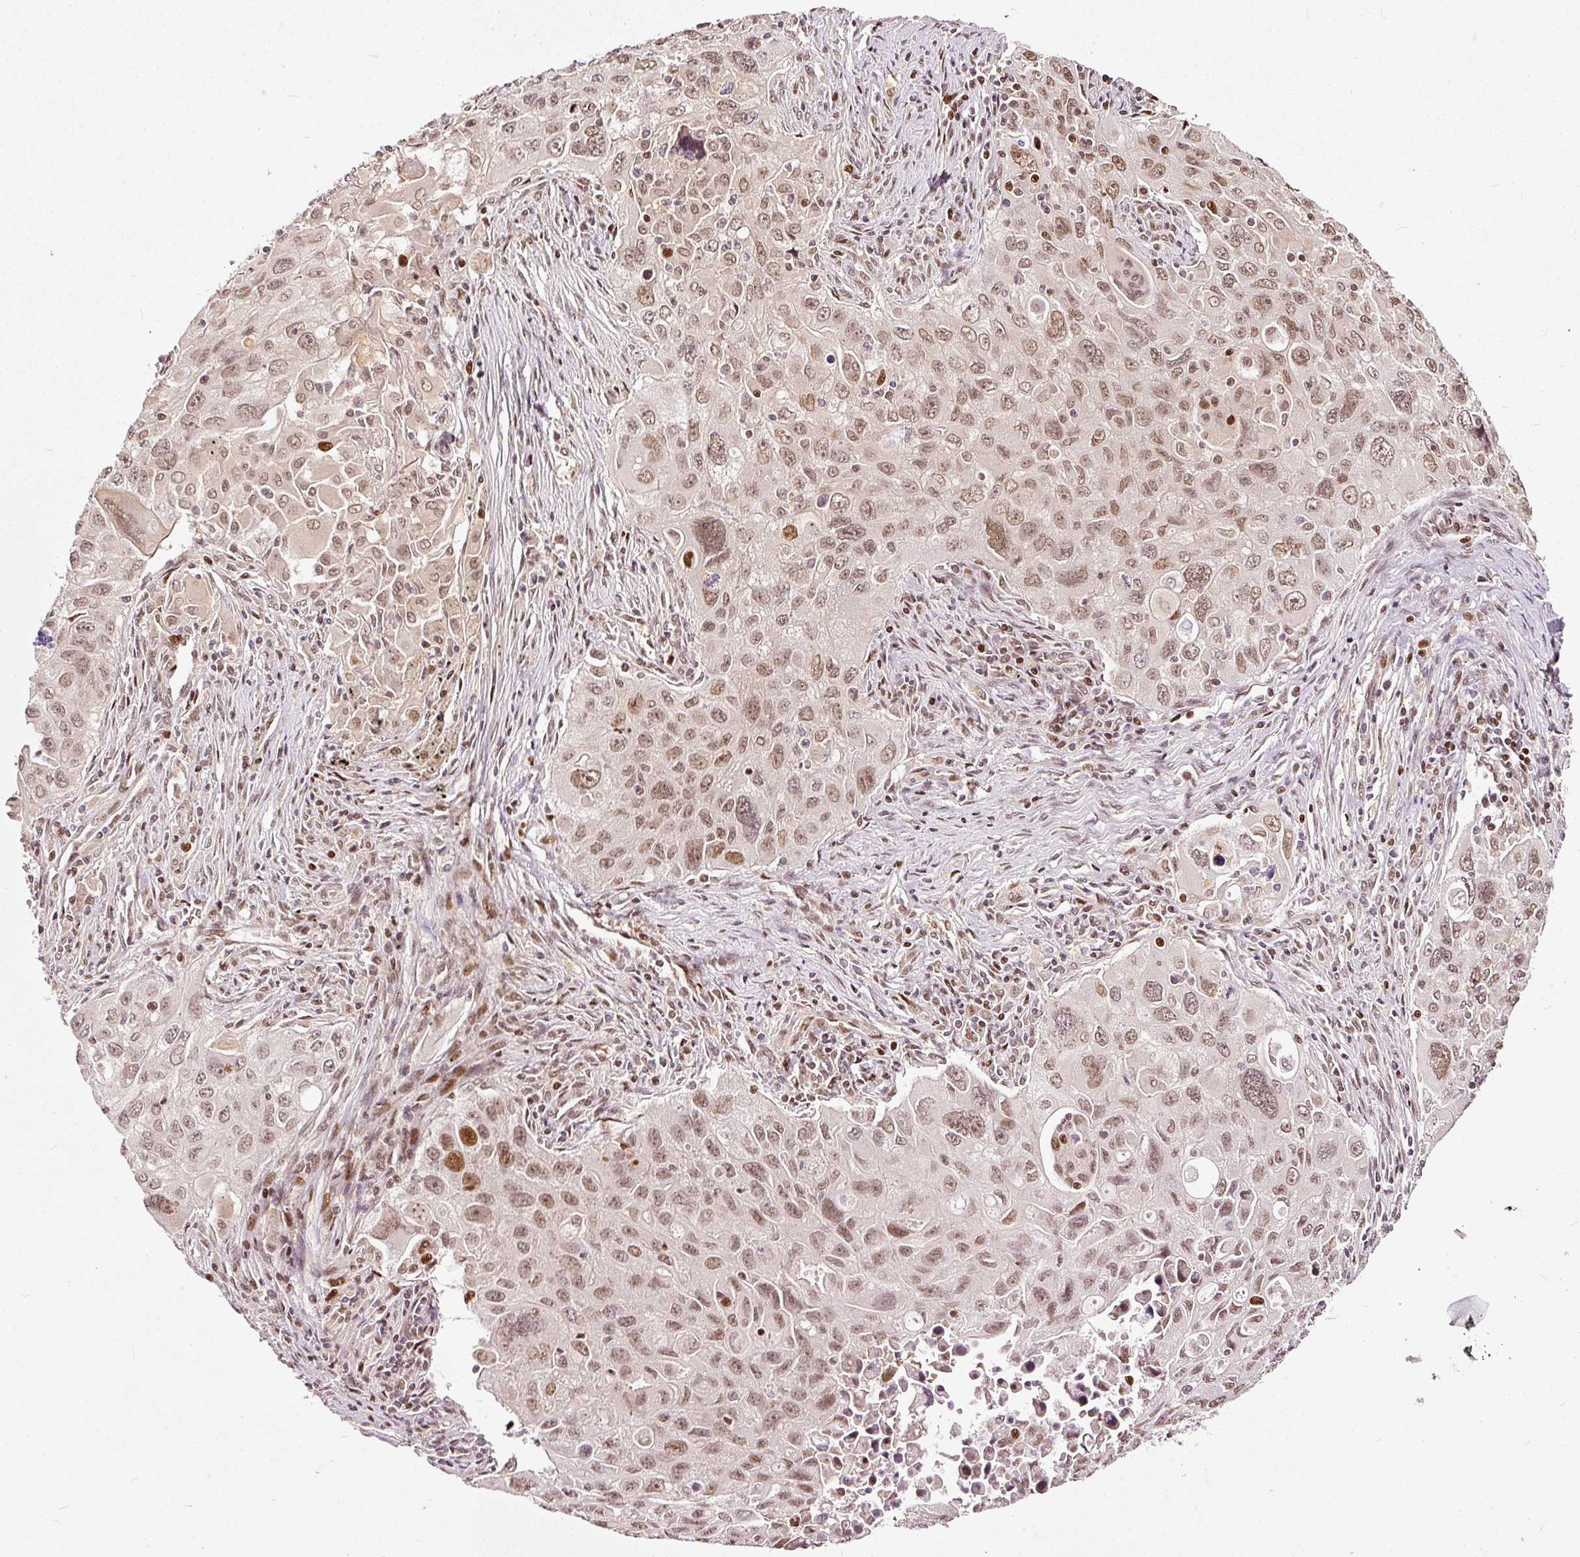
{"staining": {"intensity": "moderate", "quantity": ">75%", "location": "nuclear"}, "tissue": "lung cancer", "cell_type": "Tumor cells", "image_type": "cancer", "snomed": [{"axis": "morphology", "description": "Adenocarcinoma, NOS"}, {"axis": "morphology", "description": "Adenocarcinoma, metastatic, NOS"}, {"axis": "topography", "description": "Lymph node"}, {"axis": "topography", "description": "Lung"}], "caption": "Protein staining of lung cancer tissue displays moderate nuclear staining in approximately >75% of tumor cells.", "gene": "ZNF778", "patient": {"sex": "female", "age": 42}}